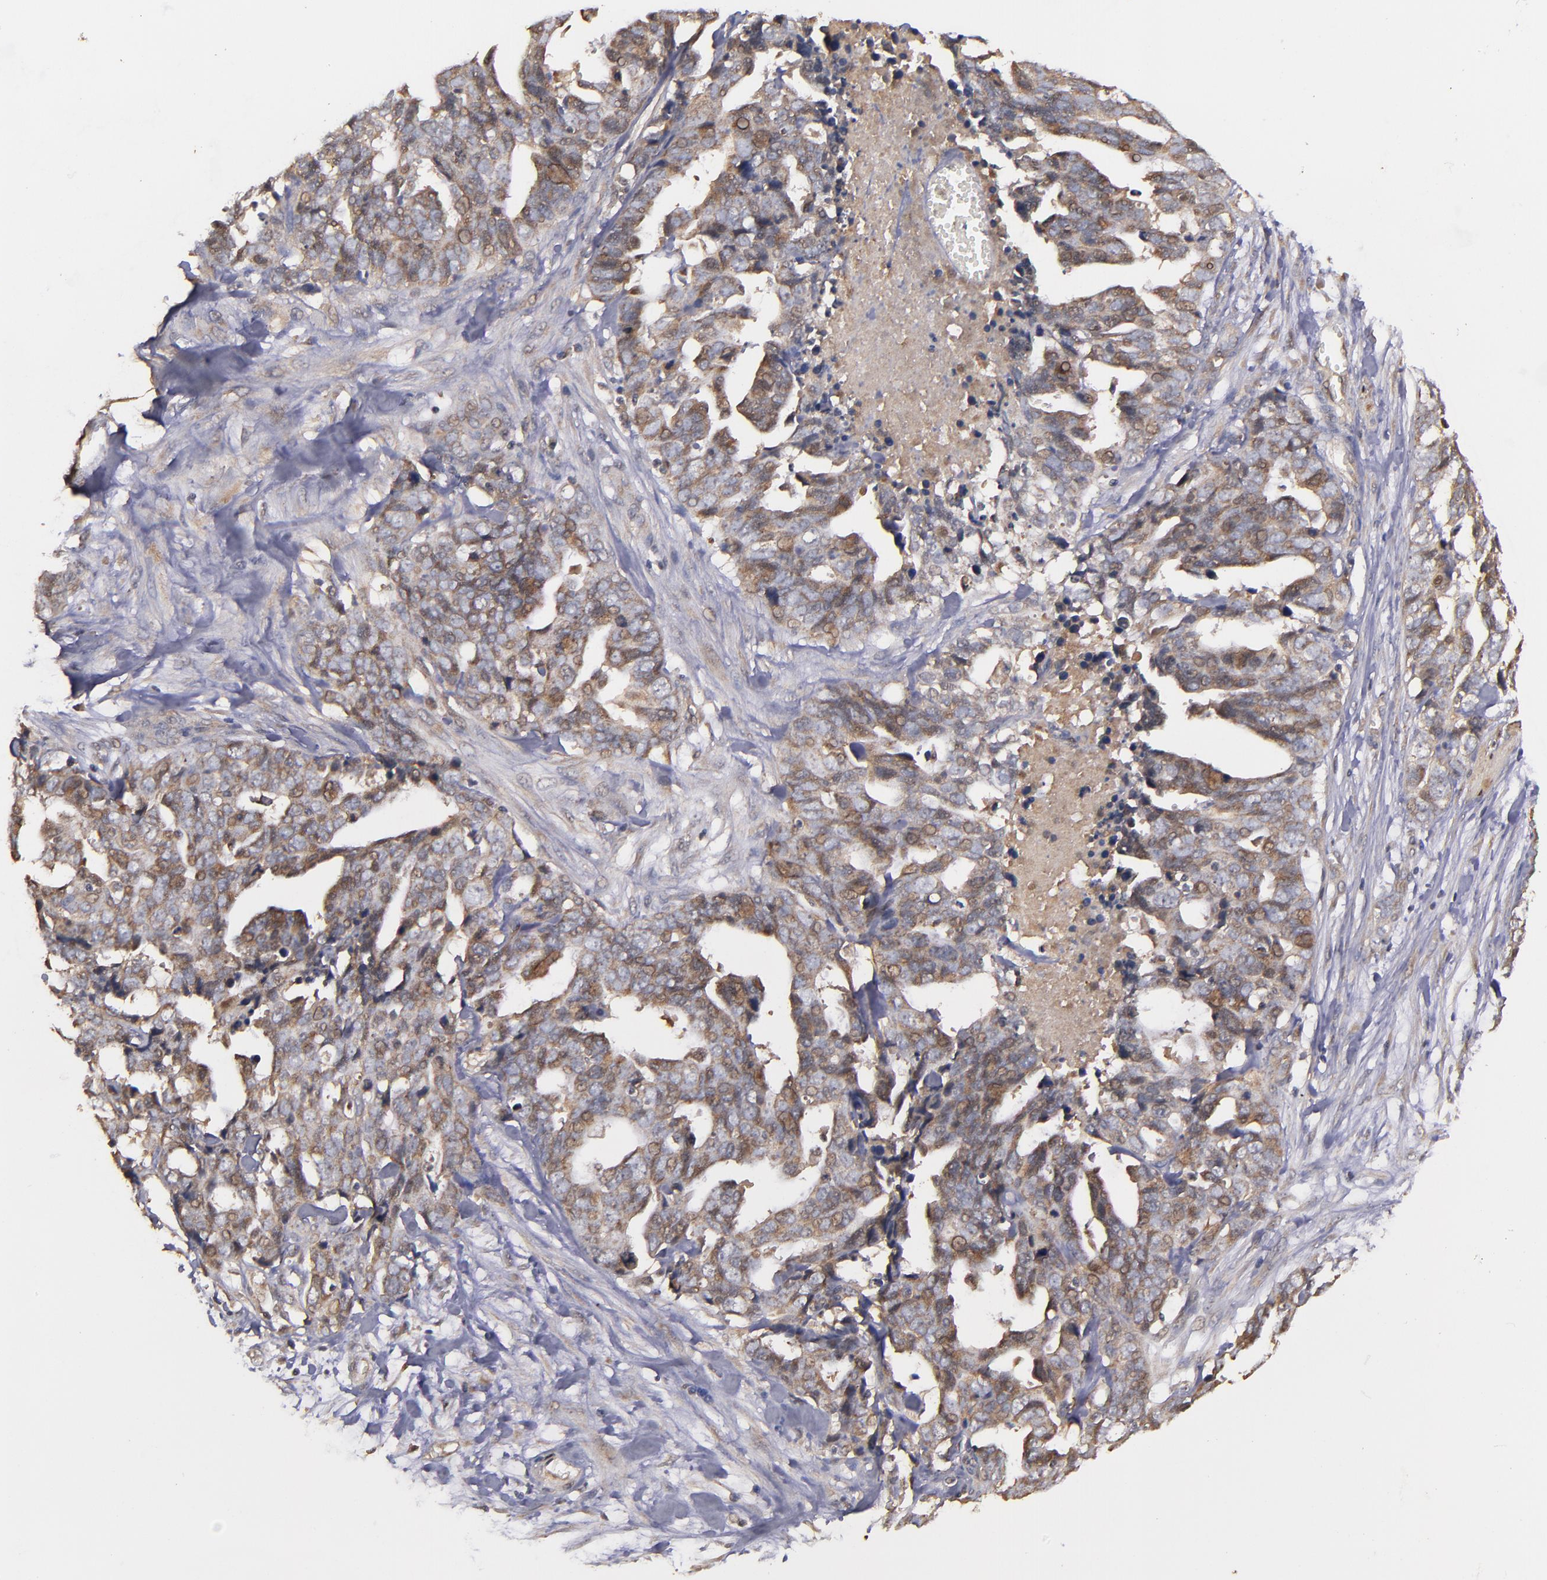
{"staining": {"intensity": "weak", "quantity": ">75%", "location": "cytoplasmic/membranous"}, "tissue": "ovarian cancer", "cell_type": "Tumor cells", "image_type": "cancer", "snomed": [{"axis": "morphology", "description": "Normal tissue, NOS"}, {"axis": "morphology", "description": "Cystadenocarcinoma, serous, NOS"}, {"axis": "topography", "description": "Fallopian tube"}, {"axis": "topography", "description": "Ovary"}], "caption": "Immunohistochemistry staining of serous cystadenocarcinoma (ovarian), which demonstrates low levels of weak cytoplasmic/membranous staining in about >75% of tumor cells indicating weak cytoplasmic/membranous protein staining. The staining was performed using DAB (3,3'-diaminobenzidine) (brown) for protein detection and nuclei were counterstained in hematoxylin (blue).", "gene": "TXNDC16", "patient": {"sex": "female", "age": 56}}